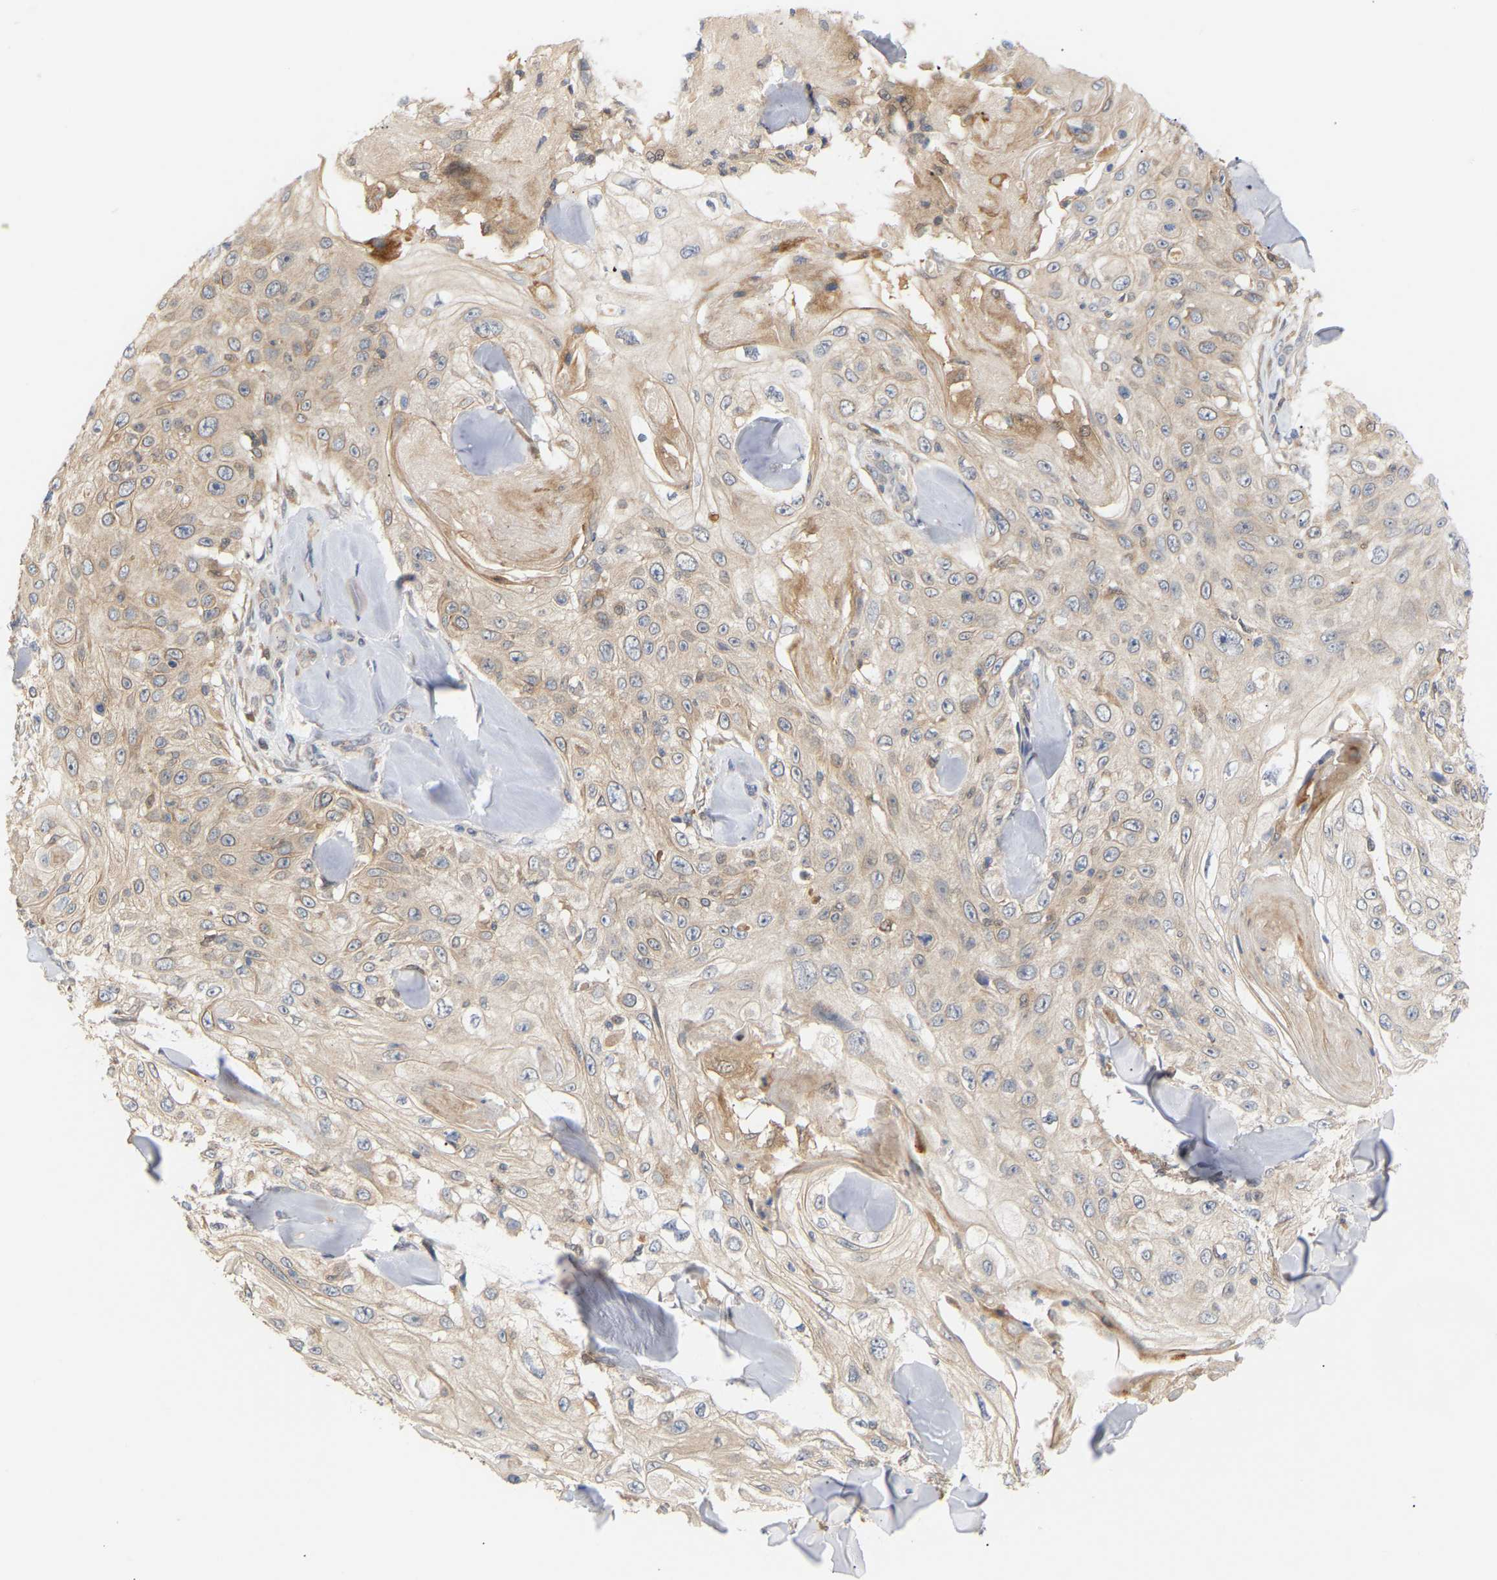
{"staining": {"intensity": "weak", "quantity": ">75%", "location": "cytoplasmic/membranous"}, "tissue": "skin cancer", "cell_type": "Tumor cells", "image_type": "cancer", "snomed": [{"axis": "morphology", "description": "Squamous cell carcinoma, NOS"}, {"axis": "topography", "description": "Skin"}], "caption": "Skin cancer (squamous cell carcinoma) was stained to show a protein in brown. There is low levels of weak cytoplasmic/membranous expression in approximately >75% of tumor cells.", "gene": "TPMT", "patient": {"sex": "male", "age": 86}}